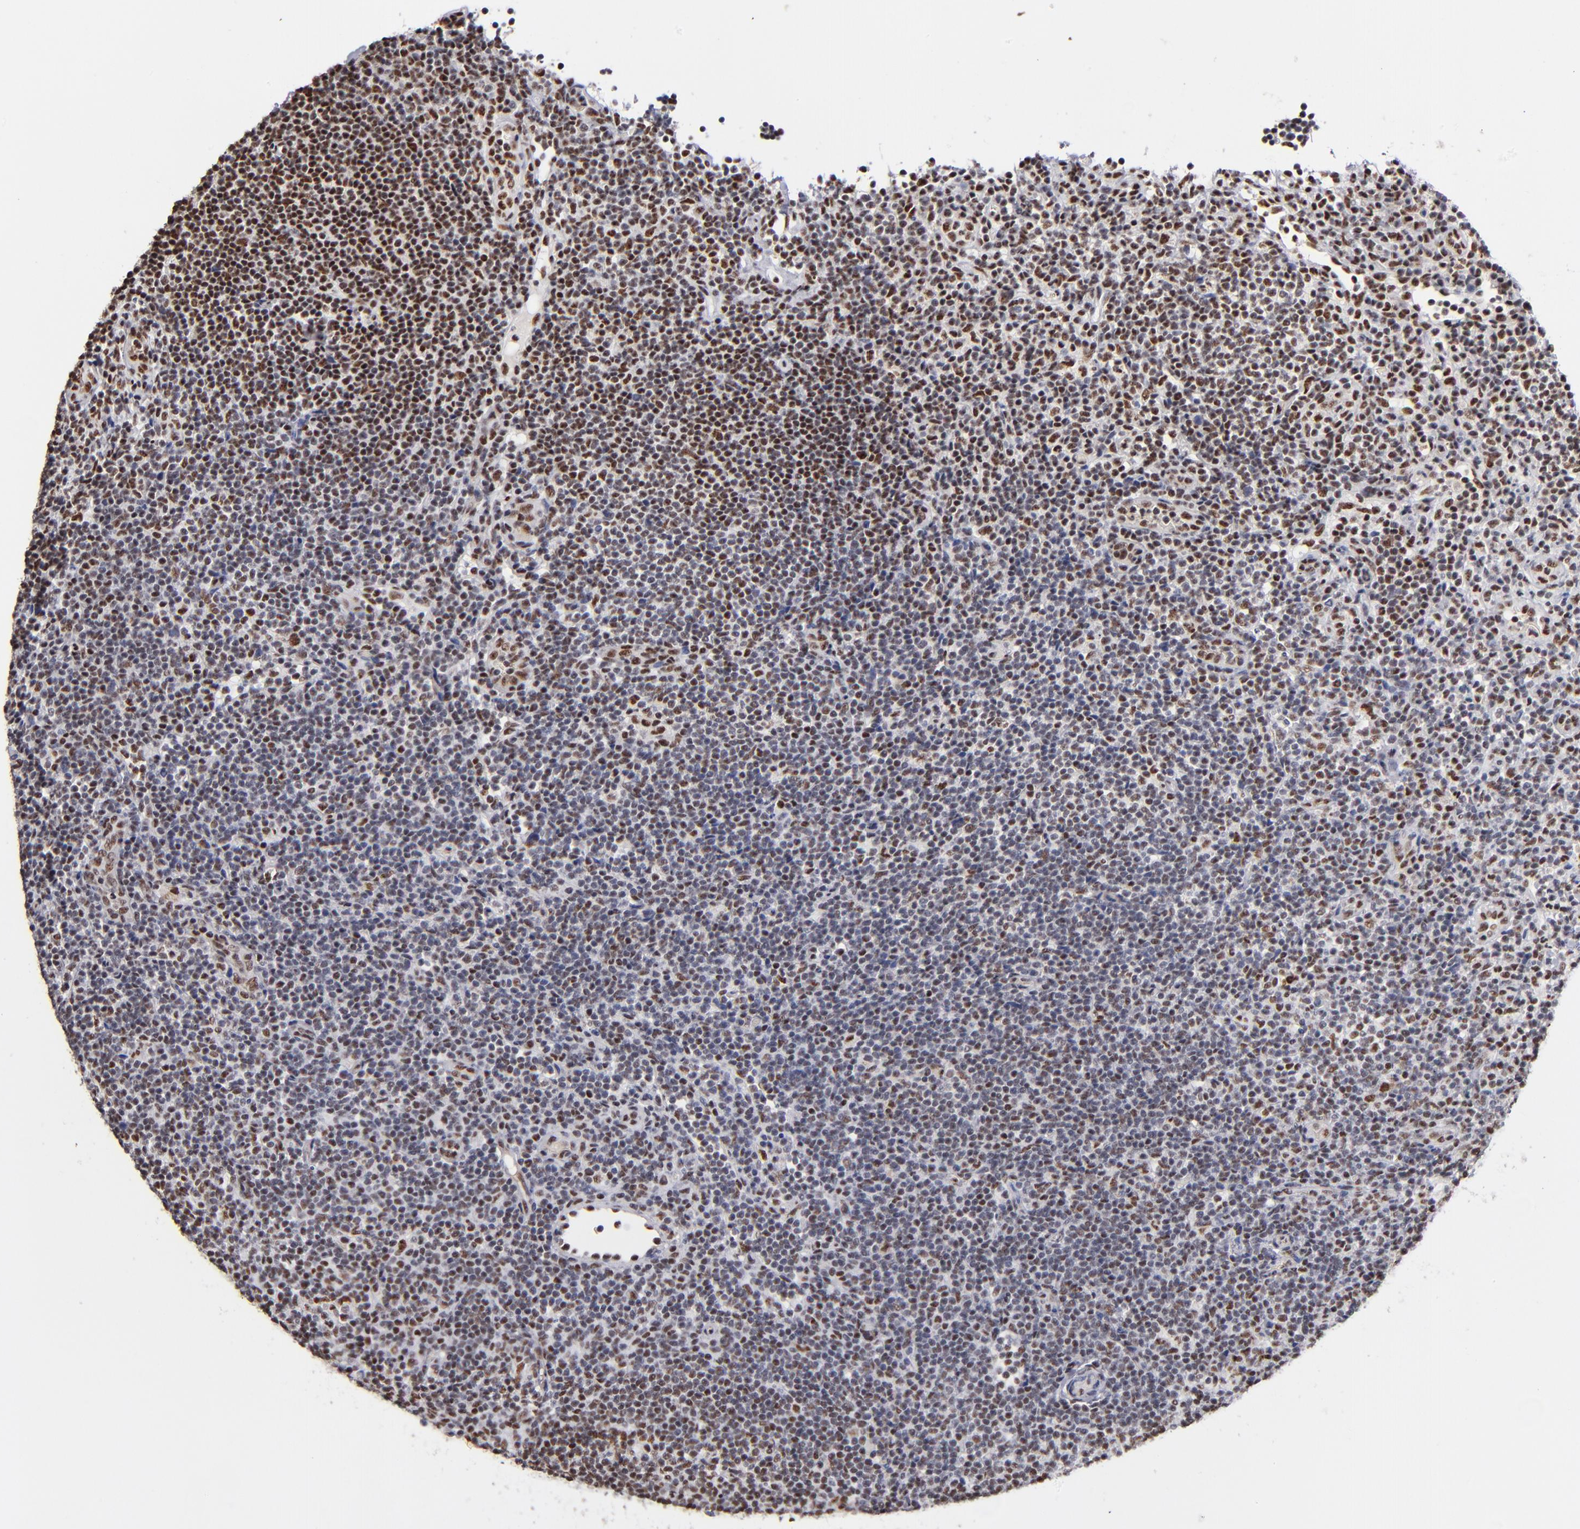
{"staining": {"intensity": "moderate", "quantity": "25%-75%", "location": "nuclear"}, "tissue": "lymphoma", "cell_type": "Tumor cells", "image_type": "cancer", "snomed": [{"axis": "morphology", "description": "Malignant lymphoma, non-Hodgkin's type, Low grade"}, {"axis": "topography", "description": "Lymph node"}], "caption": "This image shows IHC staining of low-grade malignant lymphoma, non-Hodgkin's type, with medium moderate nuclear positivity in about 25%-75% of tumor cells.", "gene": "MN1", "patient": {"sex": "female", "age": 76}}